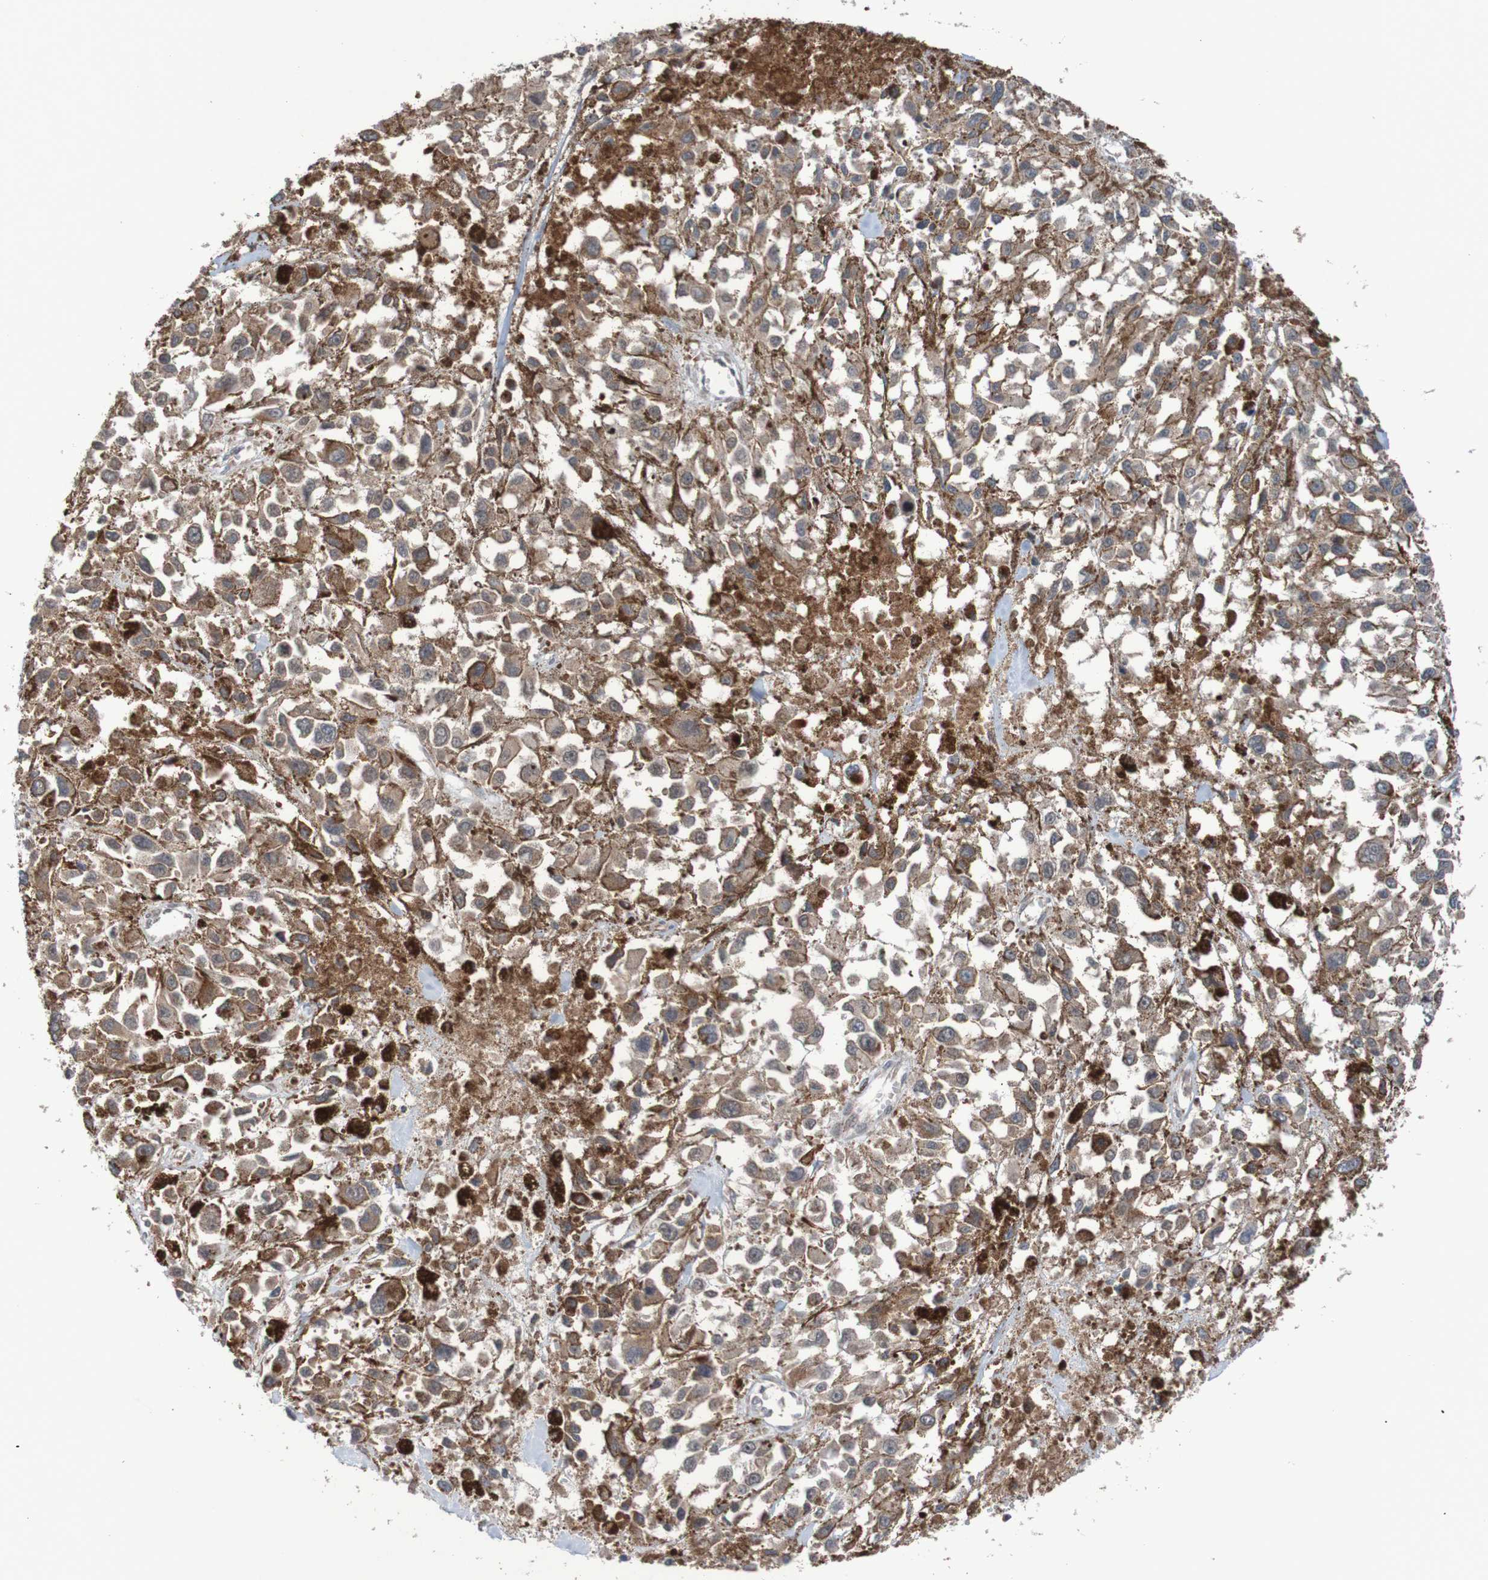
{"staining": {"intensity": "weak", "quantity": ">75%", "location": "cytoplasmic/membranous"}, "tissue": "melanoma", "cell_type": "Tumor cells", "image_type": "cancer", "snomed": [{"axis": "morphology", "description": "Malignant melanoma, Metastatic site"}, {"axis": "topography", "description": "Lymph node"}], "caption": "Protein expression analysis of melanoma reveals weak cytoplasmic/membranous expression in about >75% of tumor cells.", "gene": "ST8SIA6", "patient": {"sex": "male", "age": 59}}